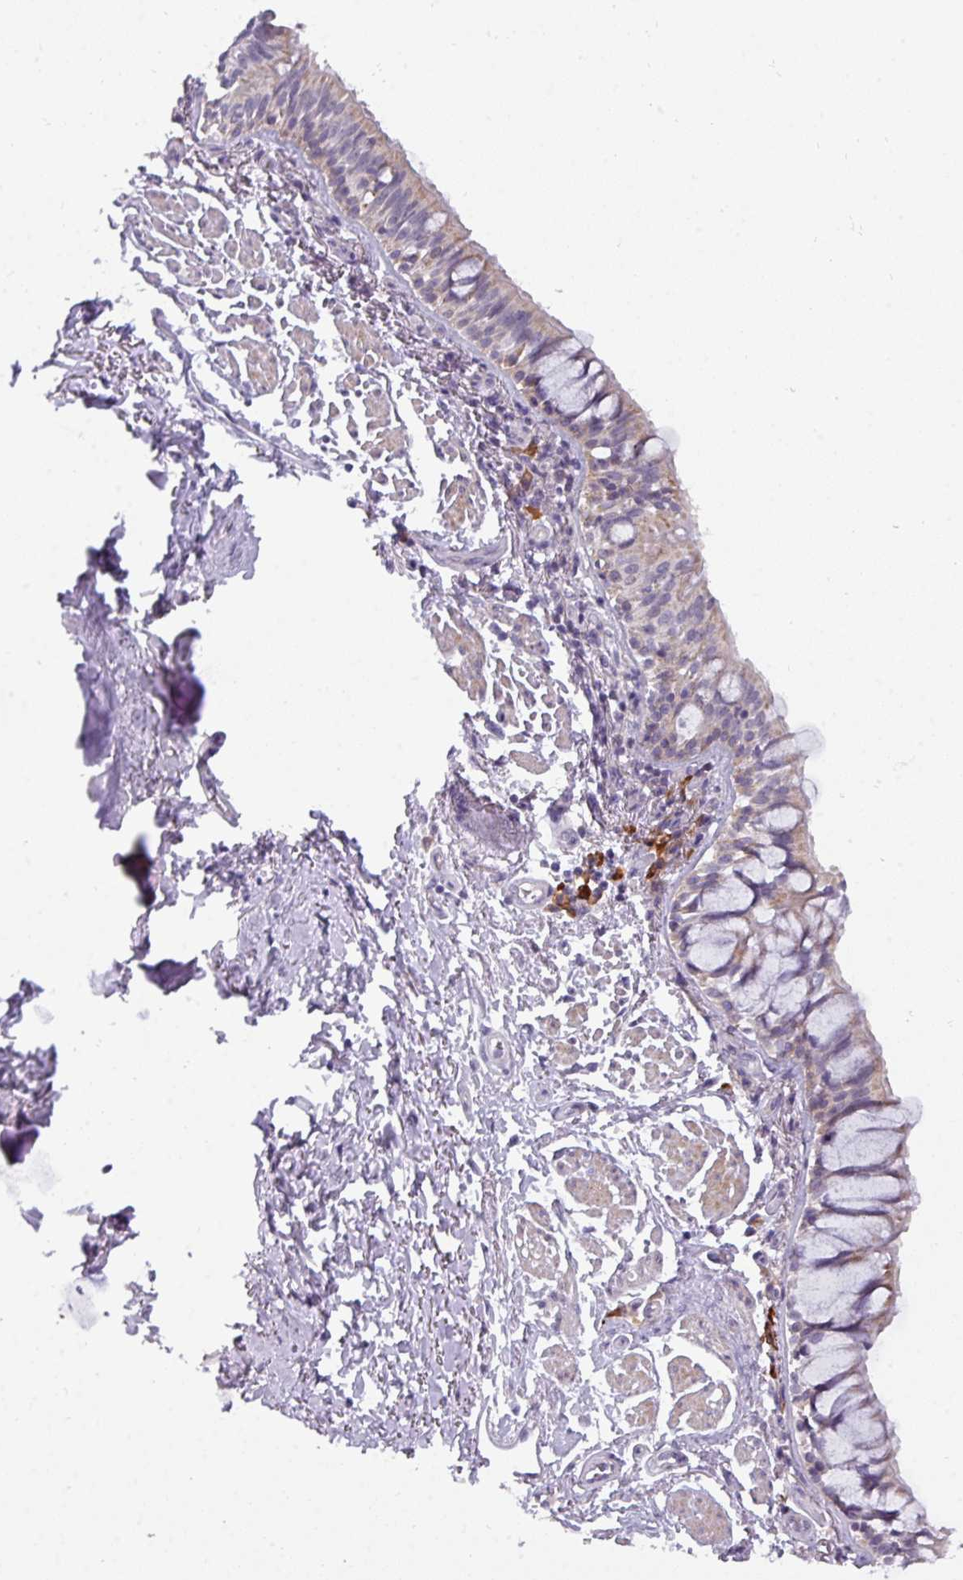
{"staining": {"intensity": "weak", "quantity": "25%-75%", "location": "cytoplasmic/membranous"}, "tissue": "bronchus", "cell_type": "Respiratory epithelial cells", "image_type": "normal", "snomed": [{"axis": "morphology", "description": "Normal tissue, NOS"}, {"axis": "topography", "description": "Bronchus"}], "caption": "A brown stain highlights weak cytoplasmic/membranous positivity of a protein in respiratory epithelial cells of unremarkable bronchus. (DAB (3,3'-diaminobenzidine) = brown stain, brightfield microscopy at high magnification).", "gene": "C2orf68", "patient": {"sex": "male", "age": 70}}